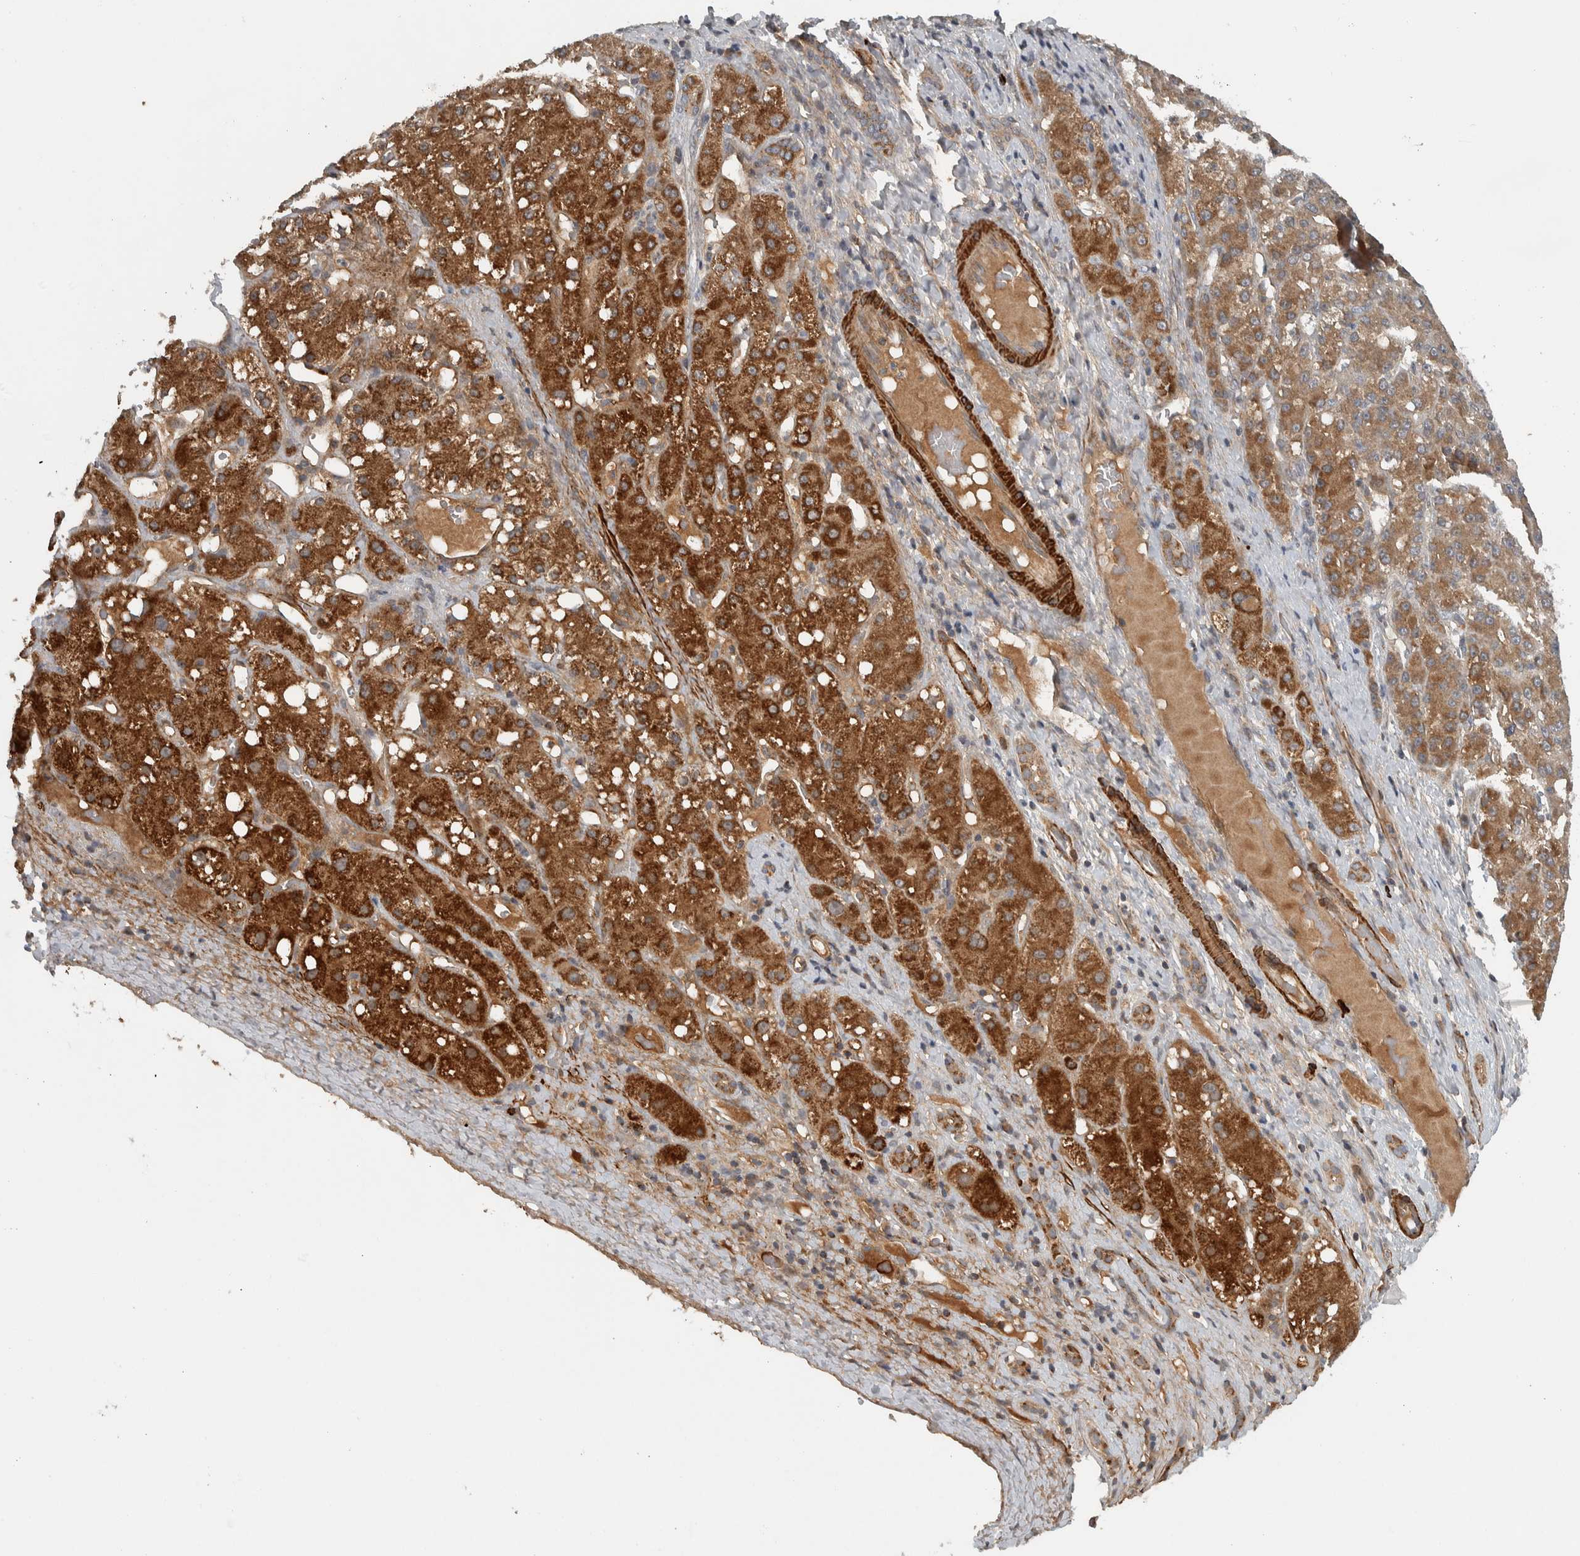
{"staining": {"intensity": "strong", "quantity": ">75%", "location": "cytoplasmic/membranous"}, "tissue": "liver cancer", "cell_type": "Tumor cells", "image_type": "cancer", "snomed": [{"axis": "morphology", "description": "Carcinoma, Hepatocellular, NOS"}, {"axis": "topography", "description": "Liver"}], "caption": "Human liver cancer (hepatocellular carcinoma) stained with a brown dye shows strong cytoplasmic/membranous positive expression in approximately >75% of tumor cells.", "gene": "LBHD1", "patient": {"sex": "male", "age": 67}}